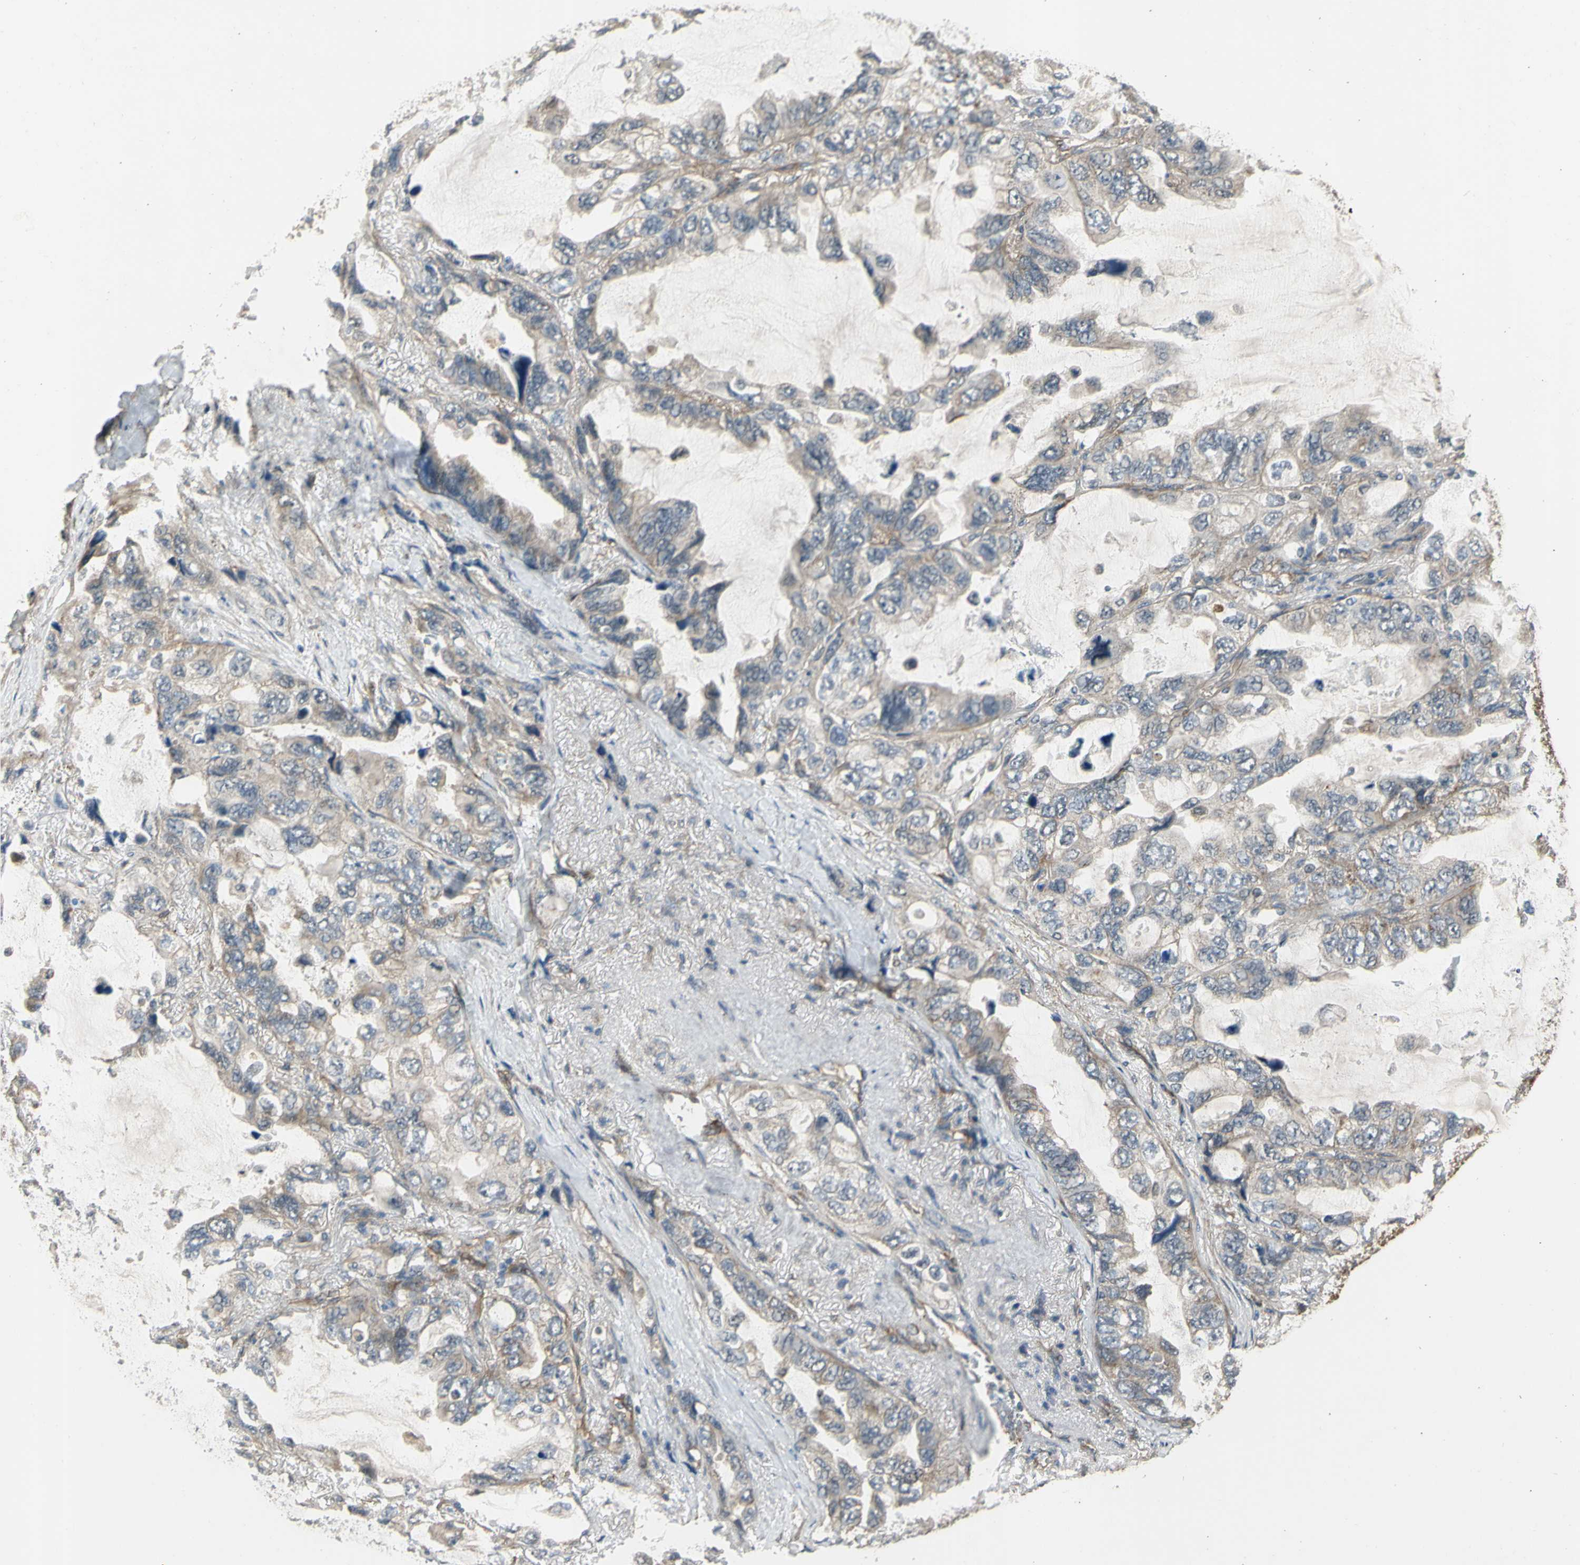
{"staining": {"intensity": "weak", "quantity": "25%-75%", "location": "cytoplasmic/membranous"}, "tissue": "lung cancer", "cell_type": "Tumor cells", "image_type": "cancer", "snomed": [{"axis": "morphology", "description": "Squamous cell carcinoma, NOS"}, {"axis": "topography", "description": "Lung"}], "caption": "Weak cytoplasmic/membranous protein expression is identified in approximately 25%-75% of tumor cells in lung cancer (squamous cell carcinoma).", "gene": "EFNB2", "patient": {"sex": "female", "age": 73}}